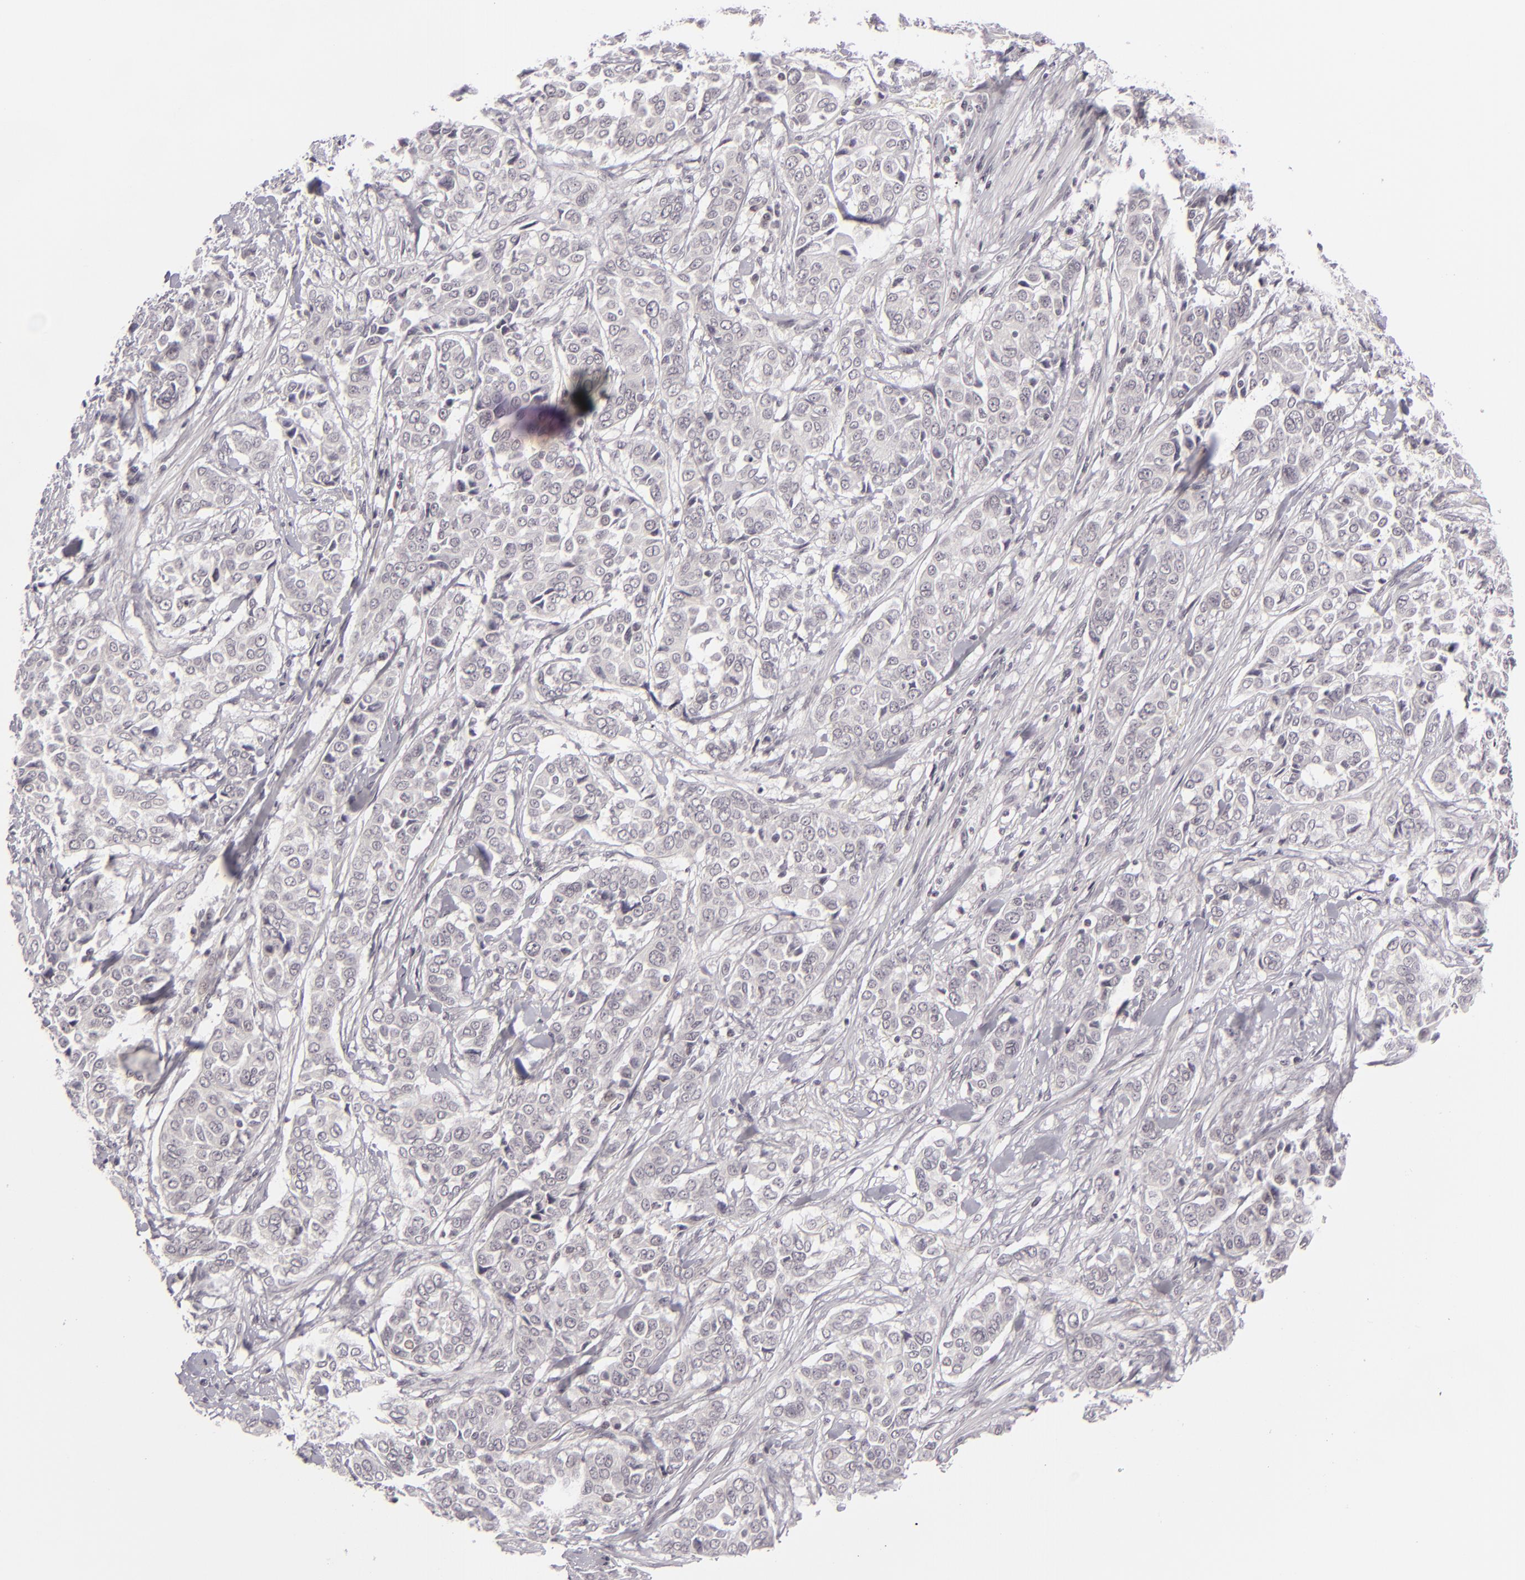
{"staining": {"intensity": "negative", "quantity": "none", "location": "none"}, "tissue": "pancreatic cancer", "cell_type": "Tumor cells", "image_type": "cancer", "snomed": [{"axis": "morphology", "description": "Adenocarcinoma, NOS"}, {"axis": "topography", "description": "Pancreas"}], "caption": "Tumor cells show no significant protein positivity in pancreatic cancer. (DAB (3,3'-diaminobenzidine) IHC with hematoxylin counter stain).", "gene": "DLG3", "patient": {"sex": "female", "age": 52}}